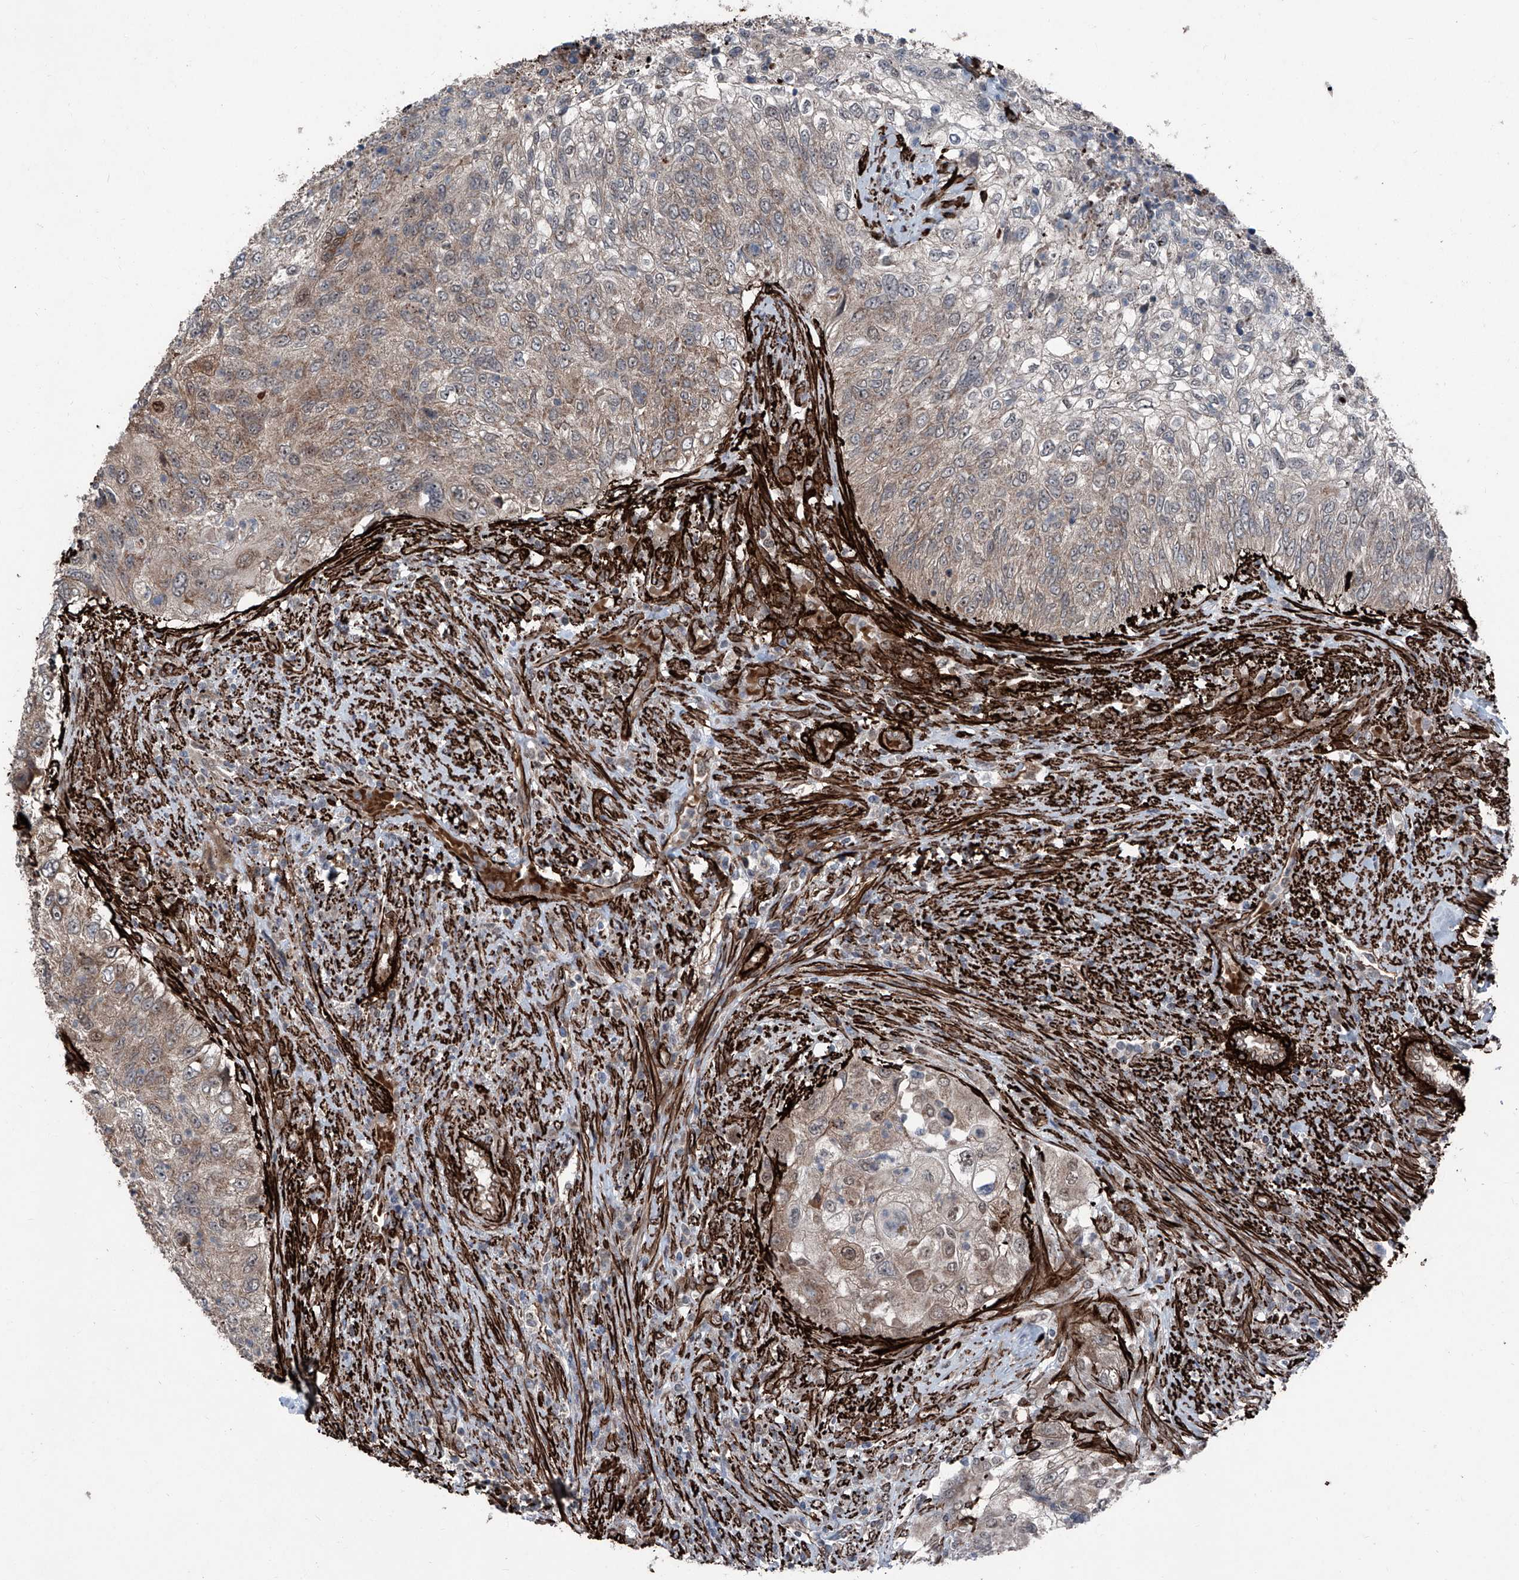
{"staining": {"intensity": "weak", "quantity": "25%-75%", "location": "cytoplasmic/membranous,nuclear"}, "tissue": "urothelial cancer", "cell_type": "Tumor cells", "image_type": "cancer", "snomed": [{"axis": "morphology", "description": "Urothelial carcinoma, High grade"}, {"axis": "topography", "description": "Urinary bladder"}], "caption": "Protein analysis of high-grade urothelial carcinoma tissue displays weak cytoplasmic/membranous and nuclear expression in about 25%-75% of tumor cells.", "gene": "COA7", "patient": {"sex": "female", "age": 60}}